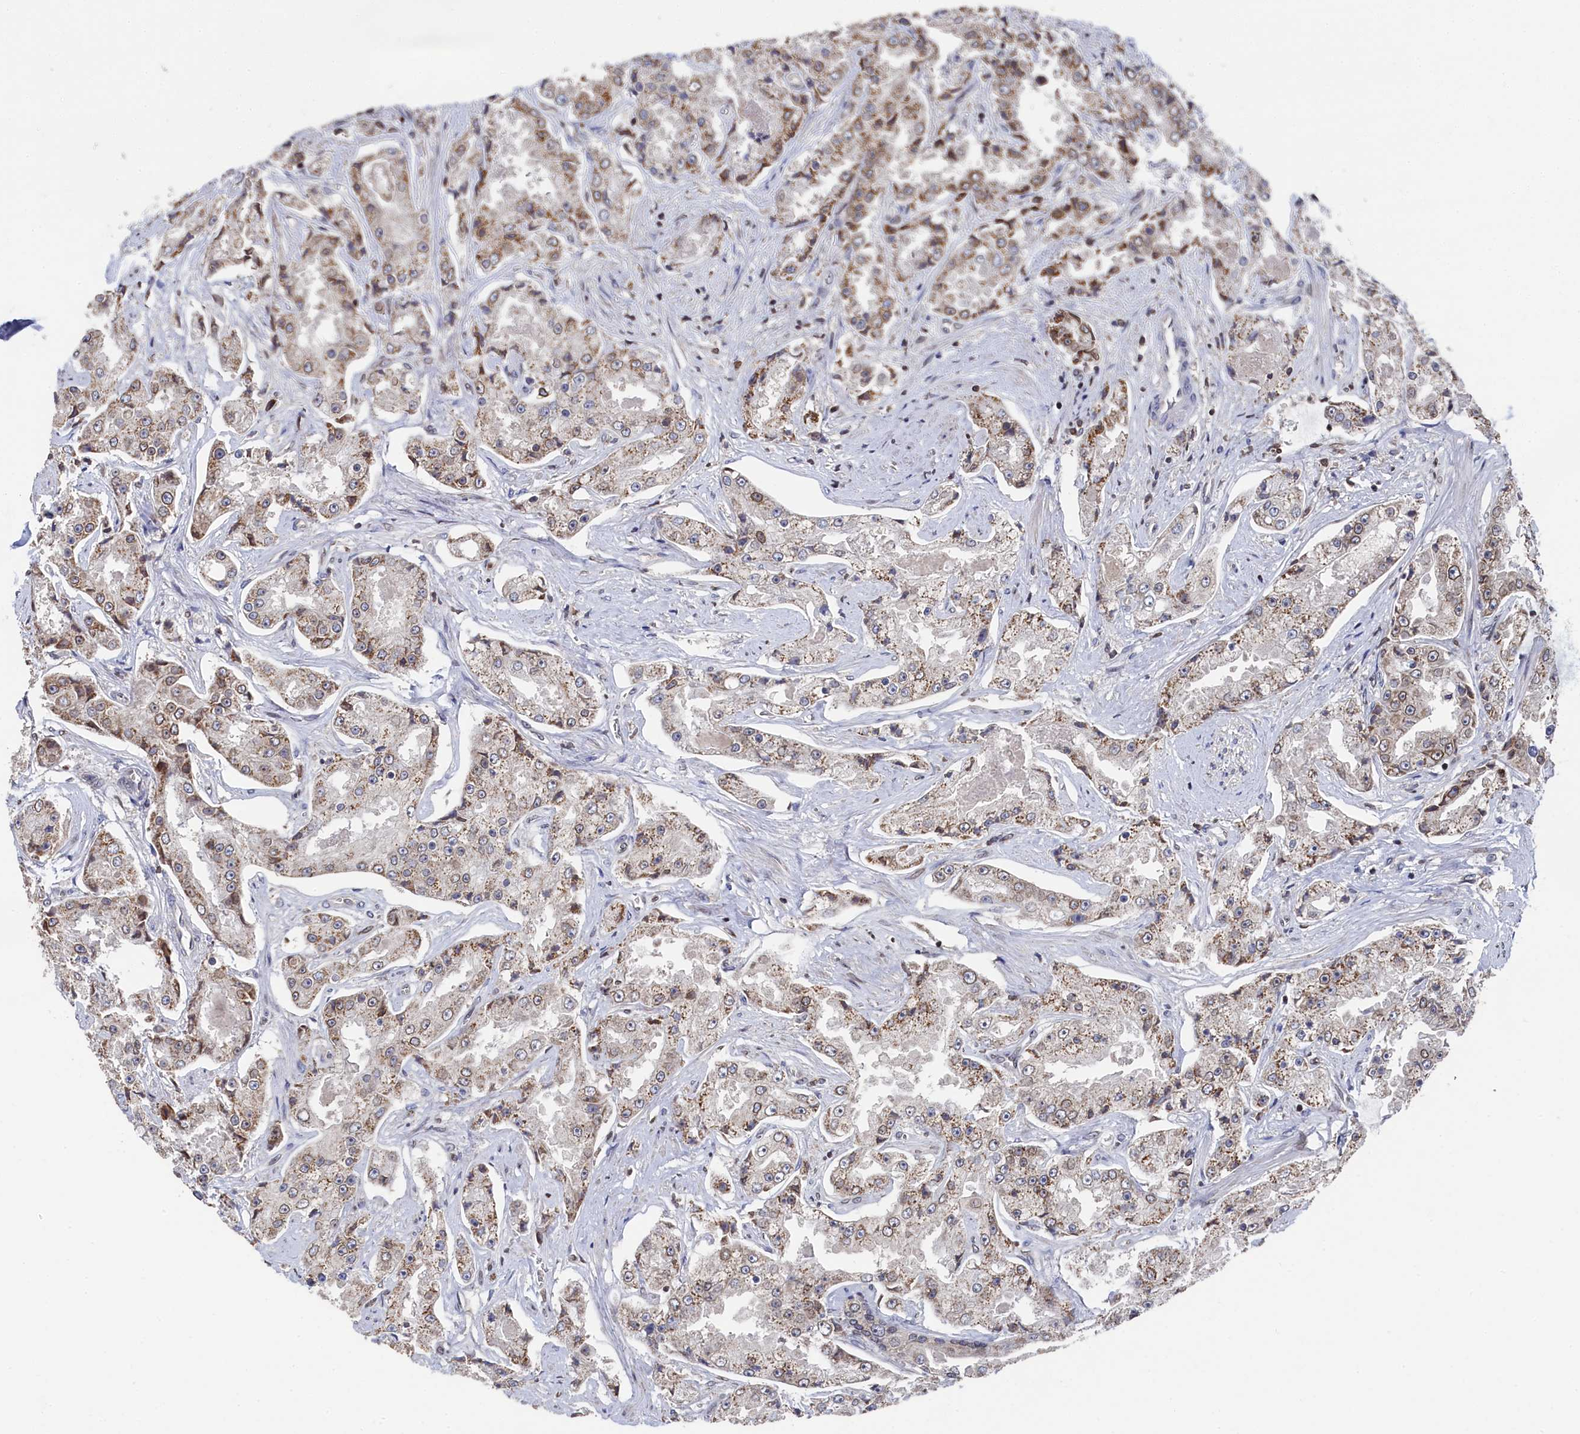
{"staining": {"intensity": "moderate", "quantity": ">75%", "location": "cytoplasmic/membranous"}, "tissue": "prostate cancer", "cell_type": "Tumor cells", "image_type": "cancer", "snomed": [{"axis": "morphology", "description": "Adenocarcinoma, High grade"}, {"axis": "topography", "description": "Prostate"}], "caption": "Immunohistochemistry (IHC) histopathology image of human prostate adenocarcinoma (high-grade) stained for a protein (brown), which exhibits medium levels of moderate cytoplasmic/membranous positivity in approximately >75% of tumor cells.", "gene": "ANKEF1", "patient": {"sex": "male", "age": 73}}